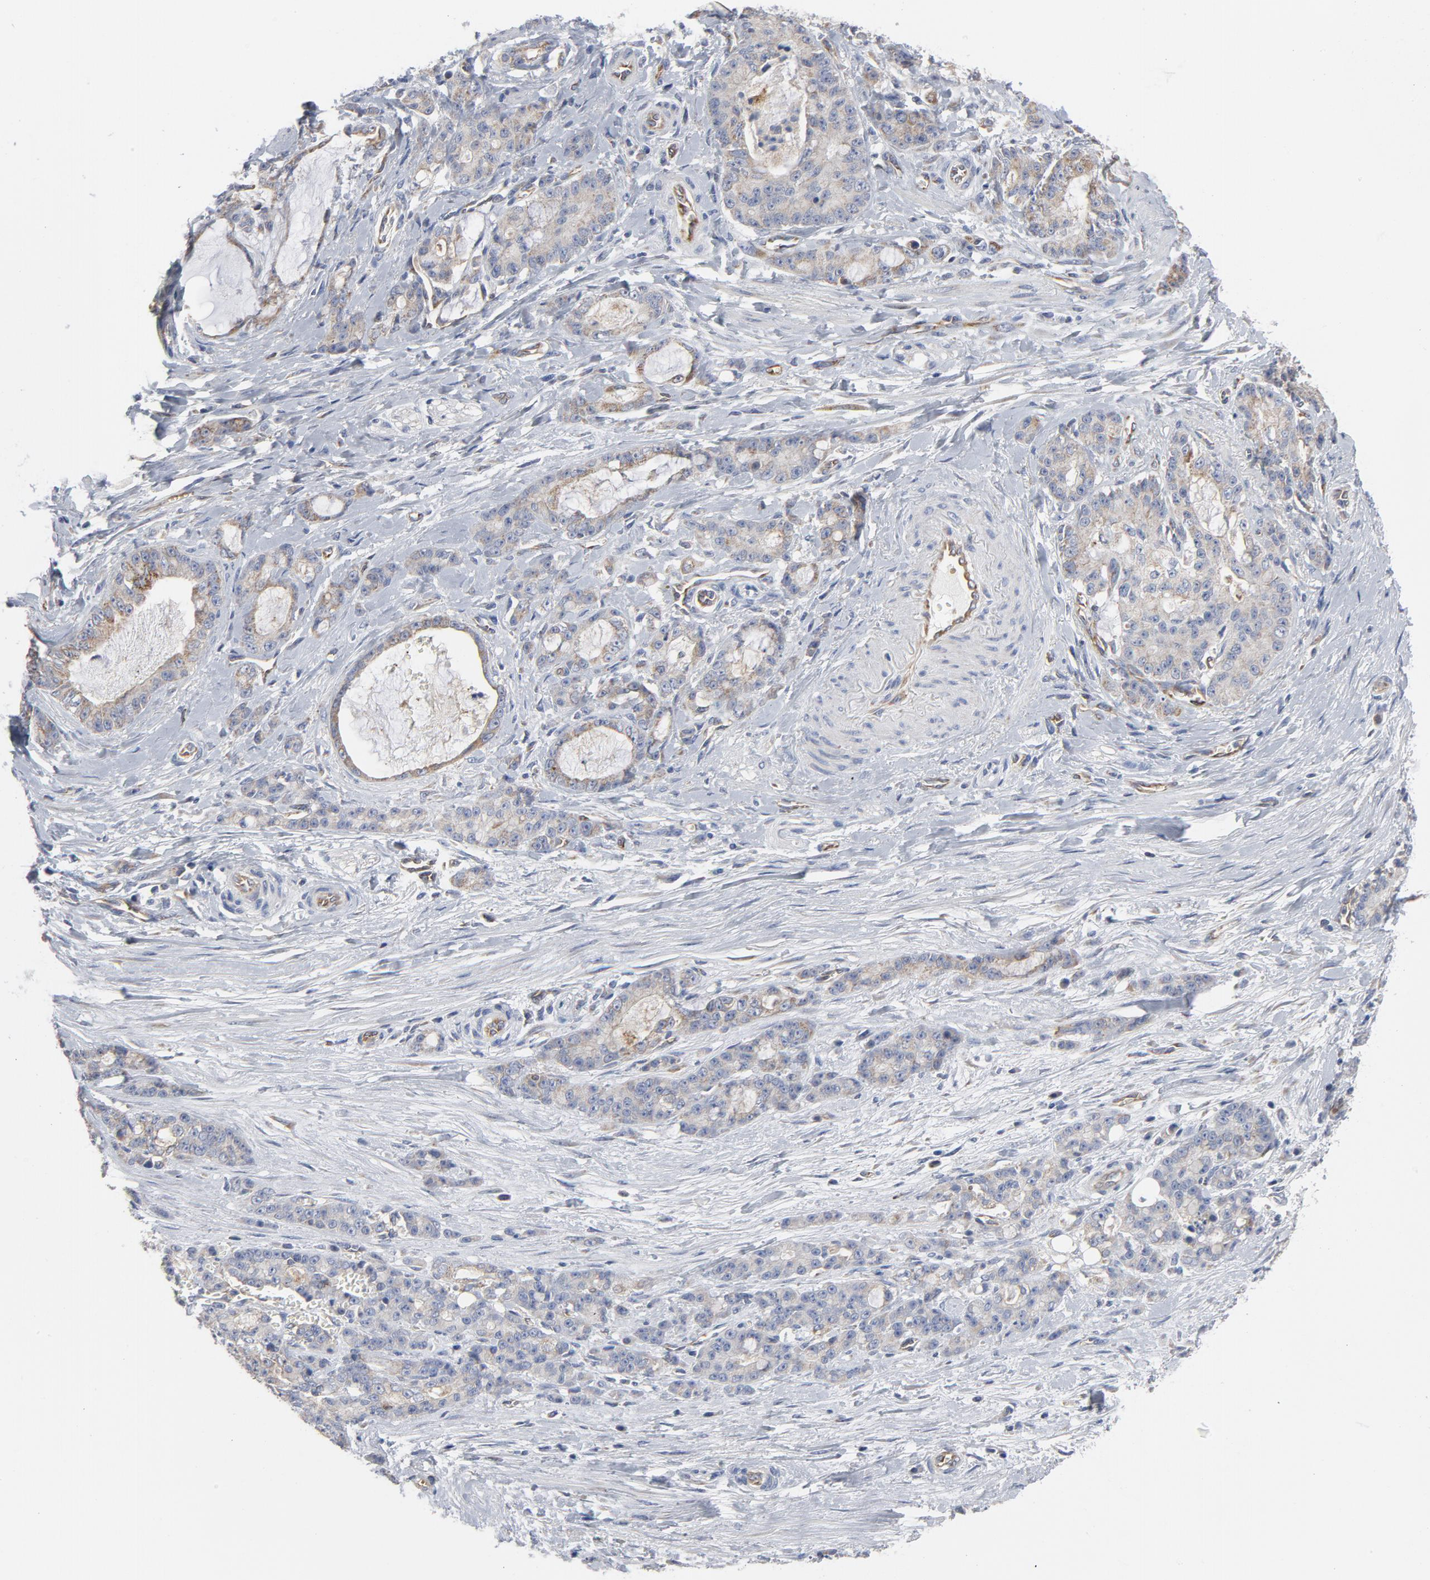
{"staining": {"intensity": "weak", "quantity": ">75%", "location": "cytoplasmic/membranous"}, "tissue": "pancreatic cancer", "cell_type": "Tumor cells", "image_type": "cancer", "snomed": [{"axis": "morphology", "description": "Adenocarcinoma, NOS"}, {"axis": "topography", "description": "Pancreas"}], "caption": "Immunohistochemical staining of human pancreatic cancer reveals low levels of weak cytoplasmic/membranous expression in approximately >75% of tumor cells.", "gene": "OXA1L", "patient": {"sex": "female", "age": 73}}